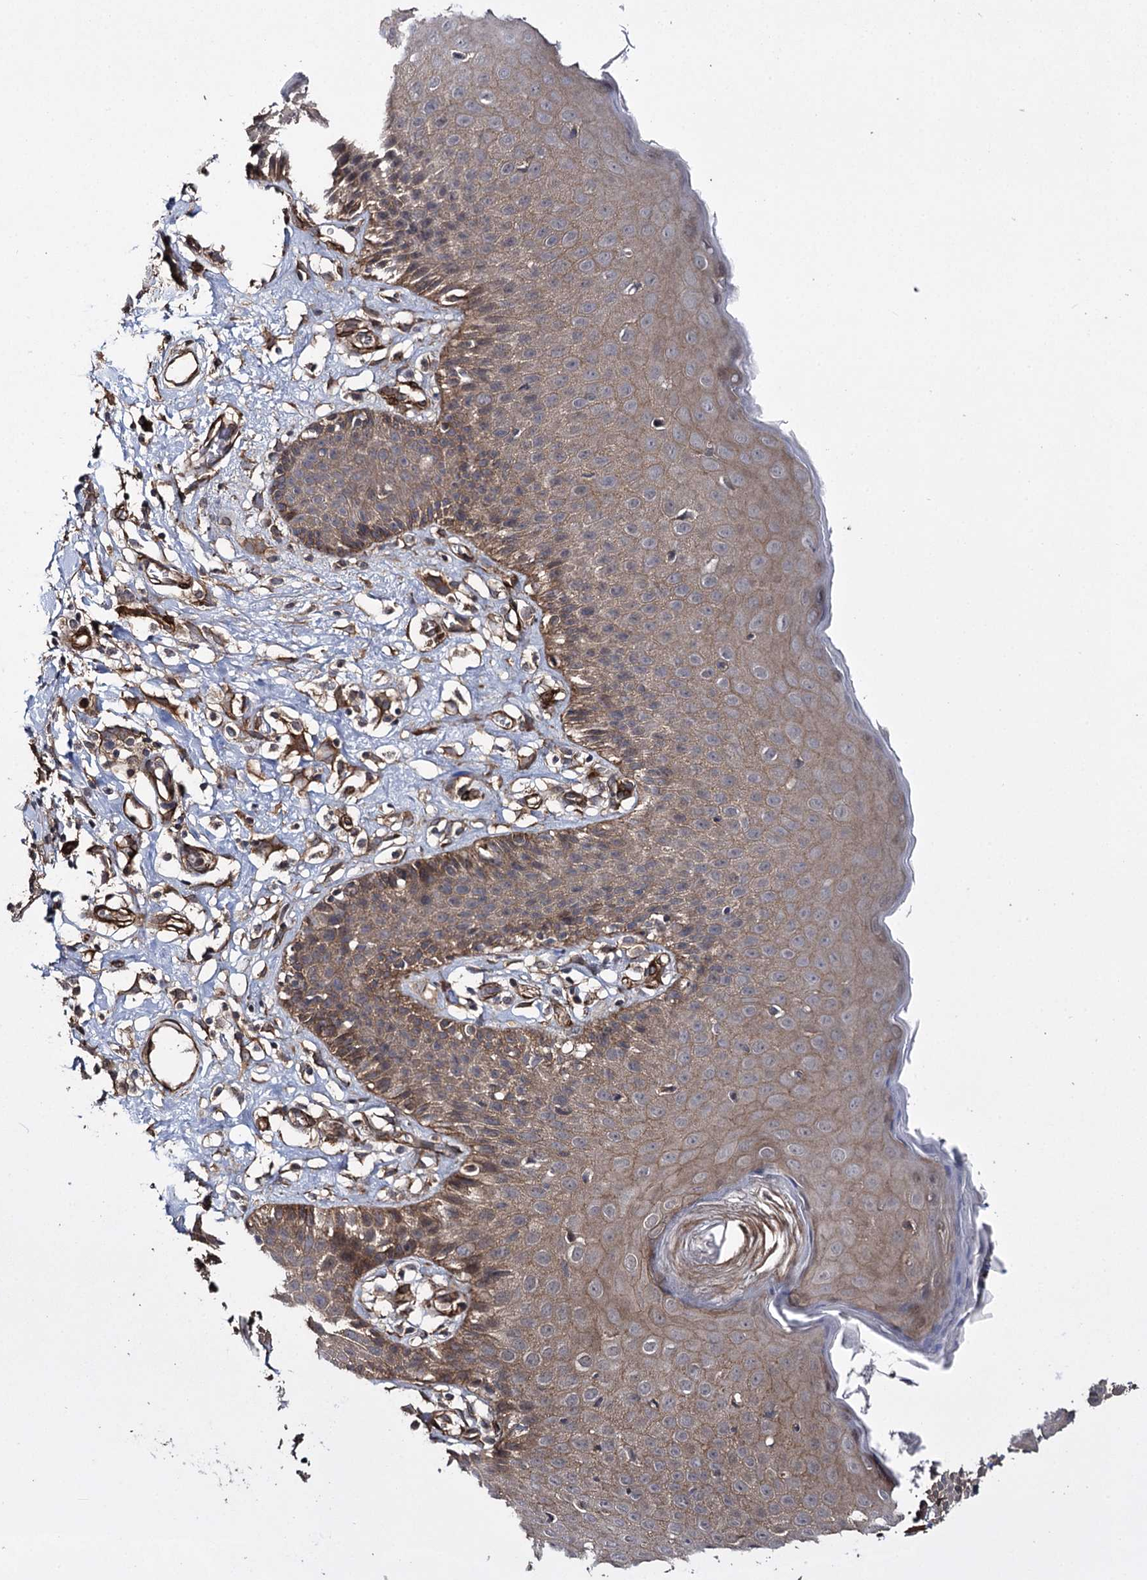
{"staining": {"intensity": "moderate", "quantity": ">75%", "location": "cytoplasmic/membranous"}, "tissue": "skin", "cell_type": "Epidermal cells", "image_type": "normal", "snomed": [{"axis": "morphology", "description": "Normal tissue, NOS"}, {"axis": "topography", "description": "Vulva"}], "caption": "IHC image of benign skin: human skin stained using immunohistochemistry displays medium levels of moderate protein expression localized specifically in the cytoplasmic/membranous of epidermal cells, appearing as a cytoplasmic/membranous brown color.", "gene": "MYO1C", "patient": {"sex": "female", "age": 68}}